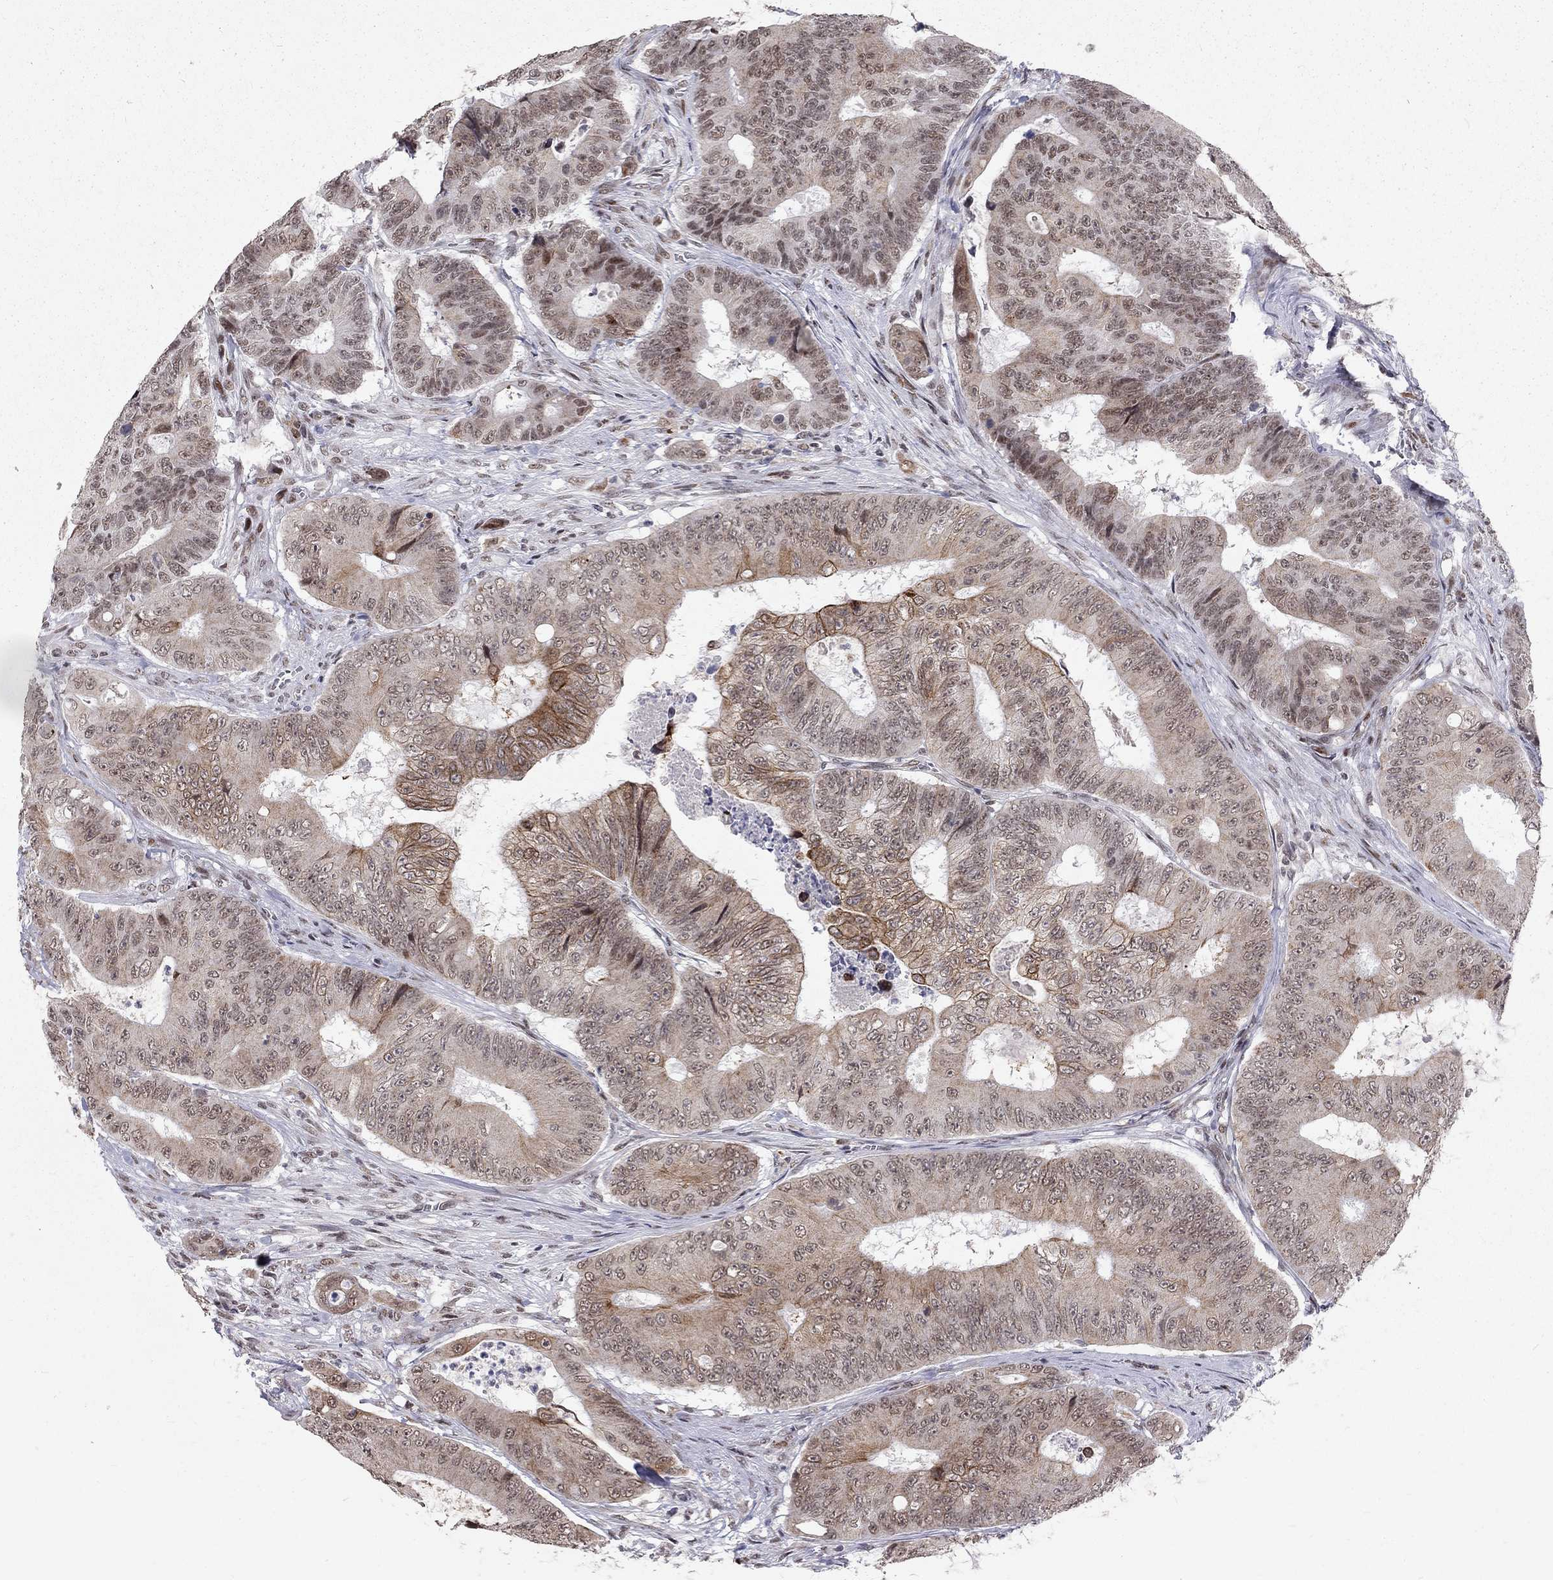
{"staining": {"intensity": "moderate", "quantity": "25%-75%", "location": "nuclear"}, "tissue": "colorectal cancer", "cell_type": "Tumor cells", "image_type": "cancer", "snomed": [{"axis": "morphology", "description": "Adenocarcinoma, NOS"}, {"axis": "topography", "description": "Colon"}], "caption": "Immunohistochemical staining of human colorectal cancer reveals medium levels of moderate nuclear positivity in approximately 25%-75% of tumor cells.", "gene": "TCEAL1", "patient": {"sex": "female", "age": 48}}